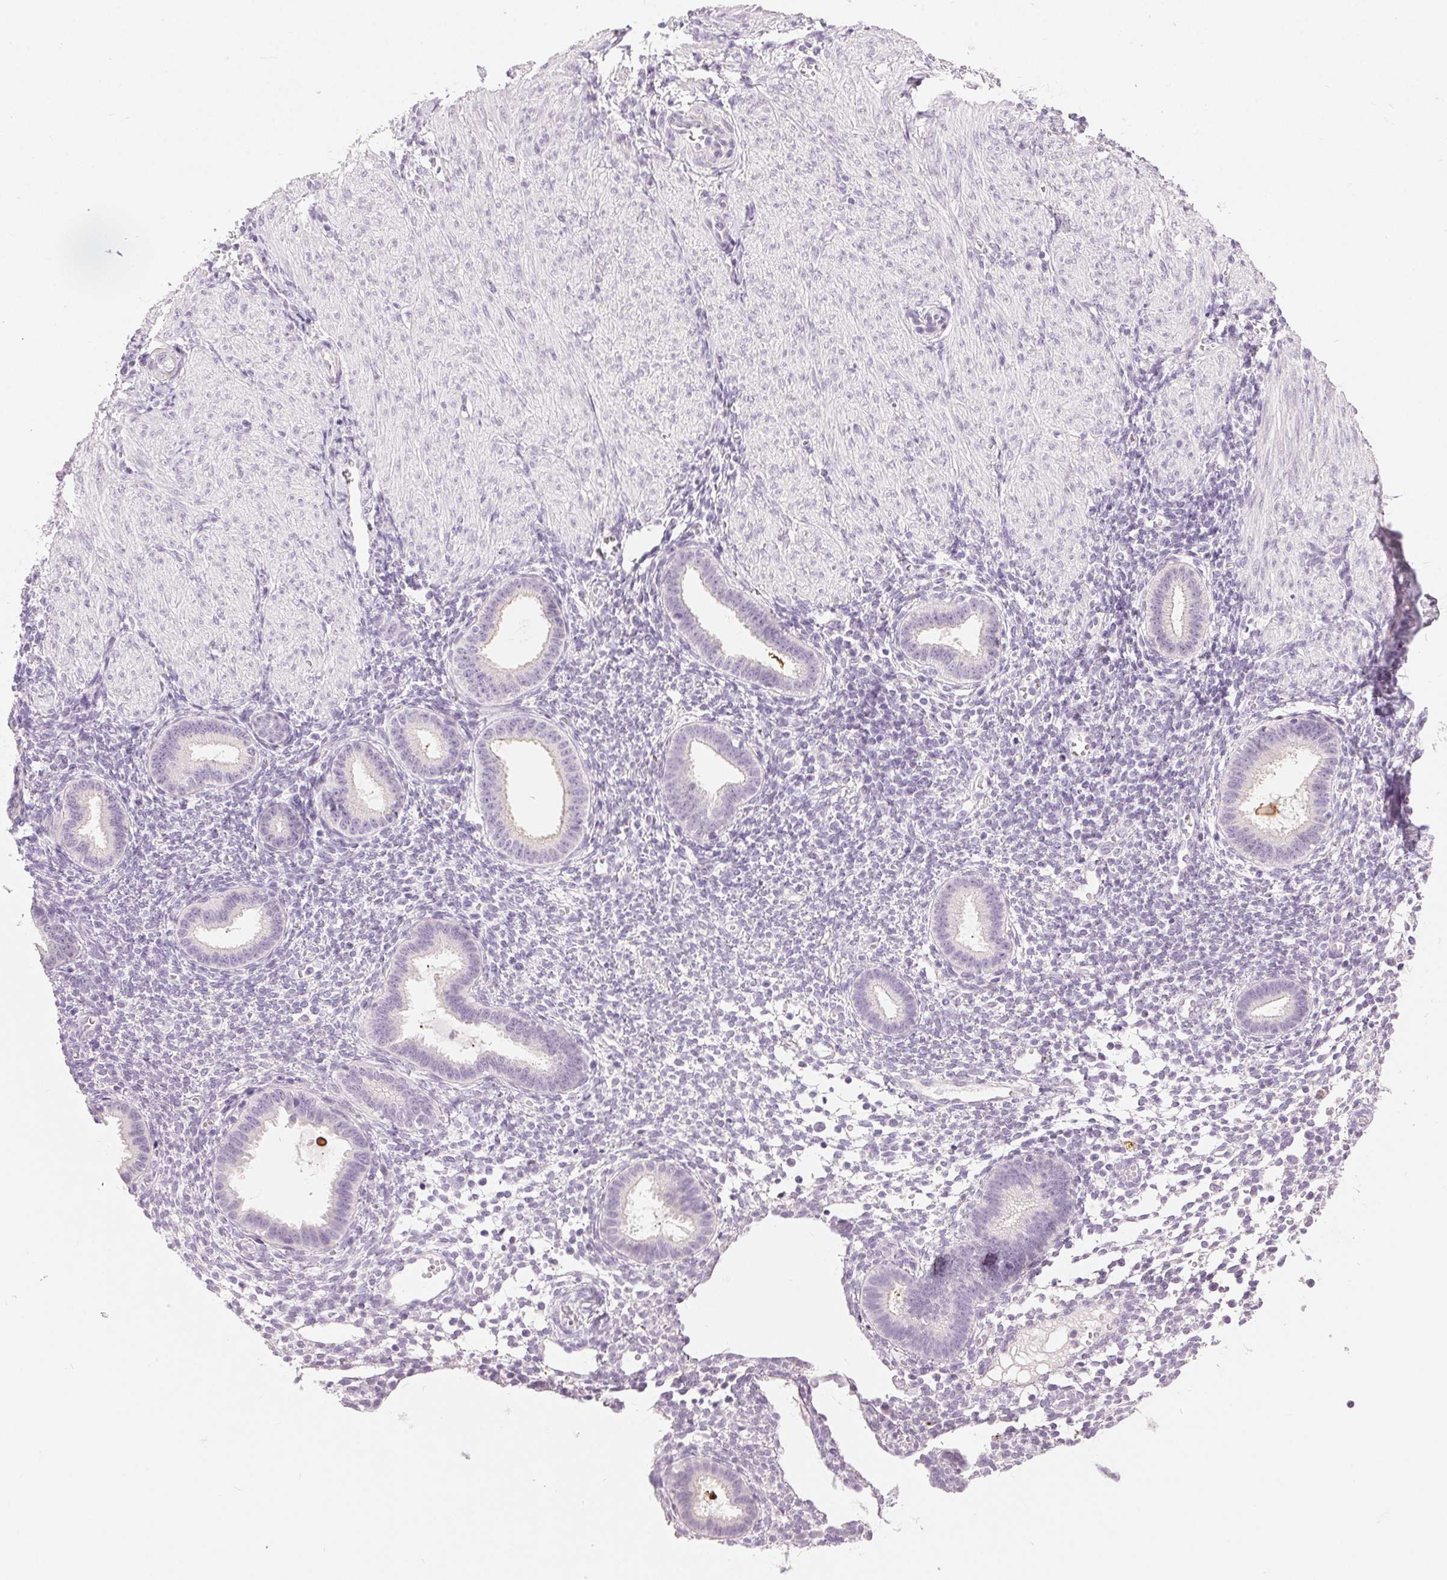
{"staining": {"intensity": "negative", "quantity": "none", "location": "none"}, "tissue": "endometrium", "cell_type": "Cells in endometrial stroma", "image_type": "normal", "snomed": [{"axis": "morphology", "description": "Normal tissue, NOS"}, {"axis": "topography", "description": "Endometrium"}], "caption": "Human endometrium stained for a protein using immunohistochemistry shows no expression in cells in endometrial stroma.", "gene": "DSG3", "patient": {"sex": "female", "age": 36}}